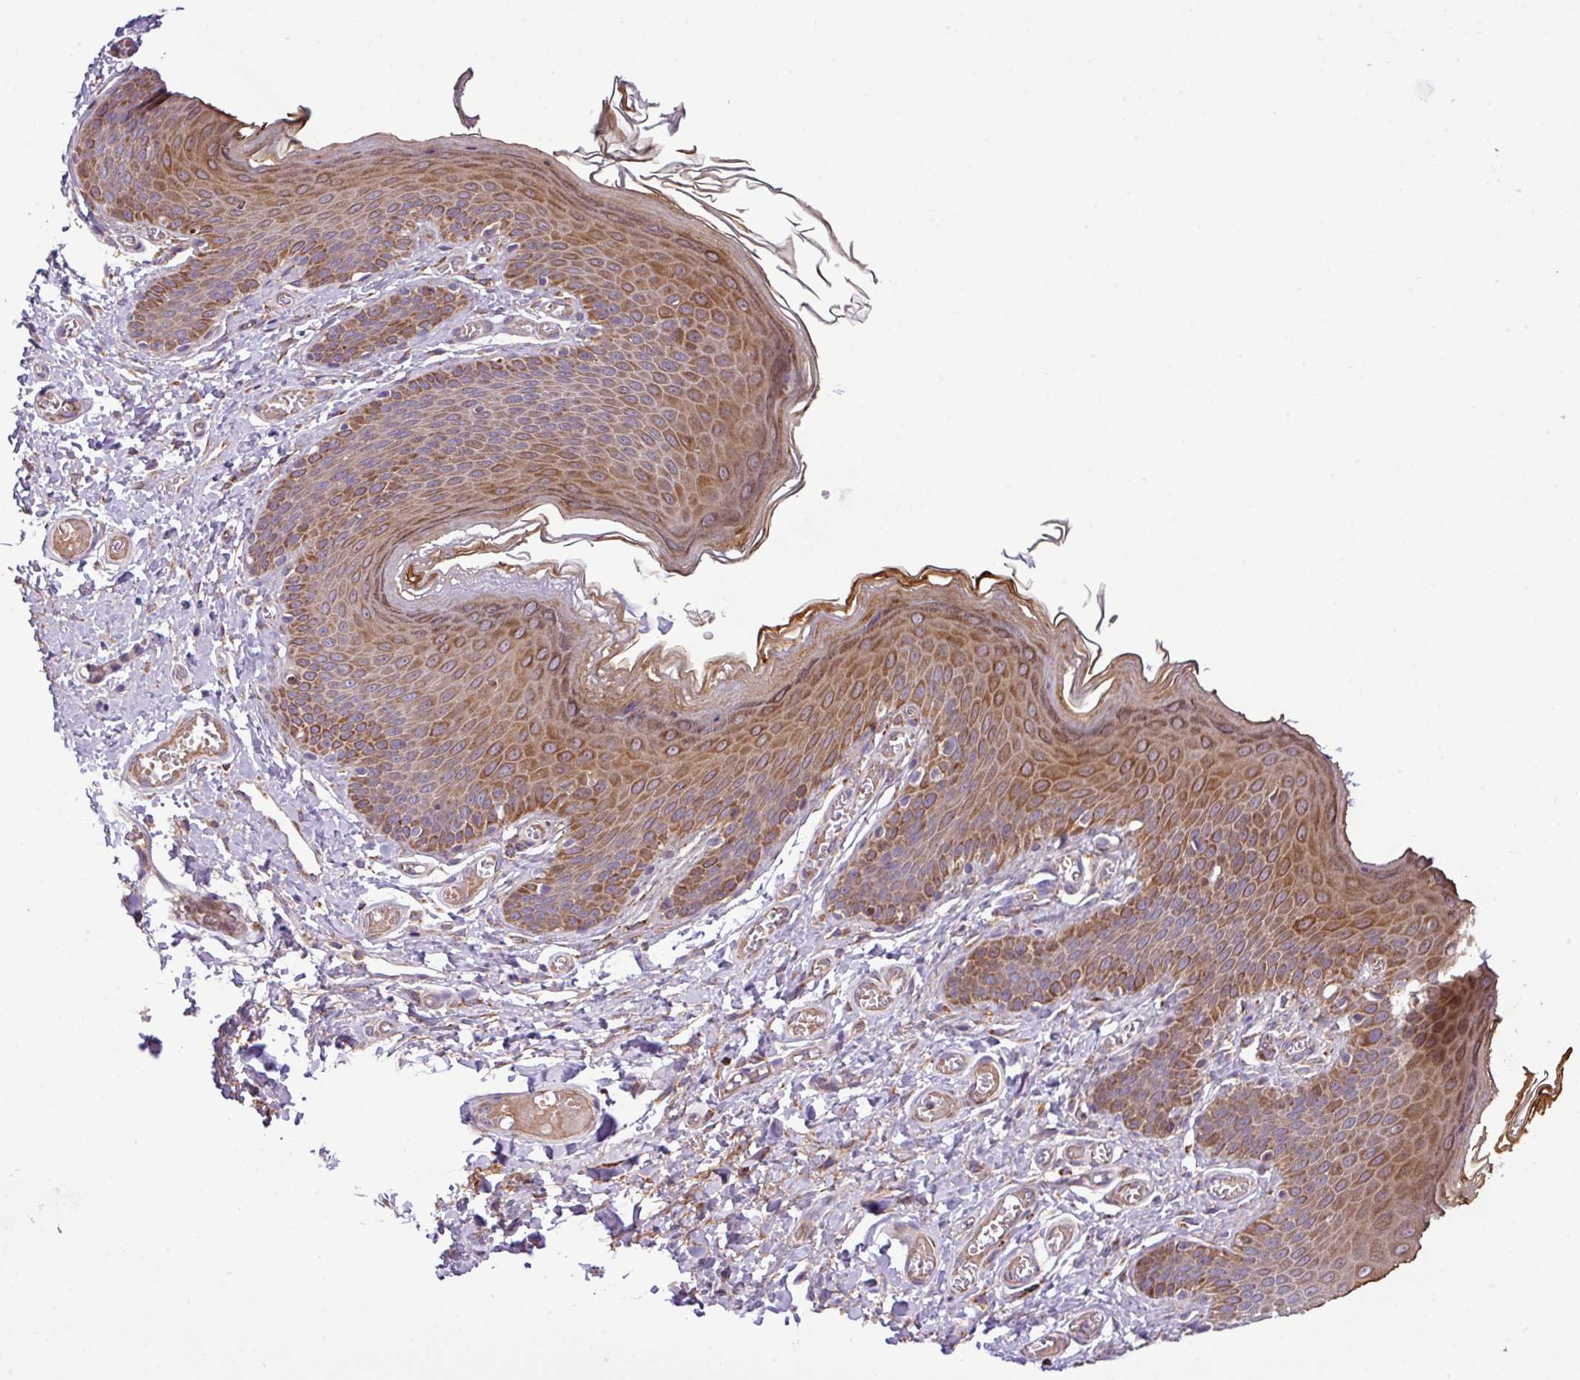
{"staining": {"intensity": "moderate", "quantity": ">75%", "location": "cytoplasmic/membranous"}, "tissue": "skin", "cell_type": "Epidermal cells", "image_type": "normal", "snomed": [{"axis": "morphology", "description": "Normal tissue, NOS"}, {"axis": "topography", "description": "Anal"}], "caption": "Immunohistochemical staining of benign skin shows >75% levels of moderate cytoplasmic/membranous protein positivity in about >75% of epidermal cells.", "gene": "ZNF569", "patient": {"sex": "female", "age": 40}}